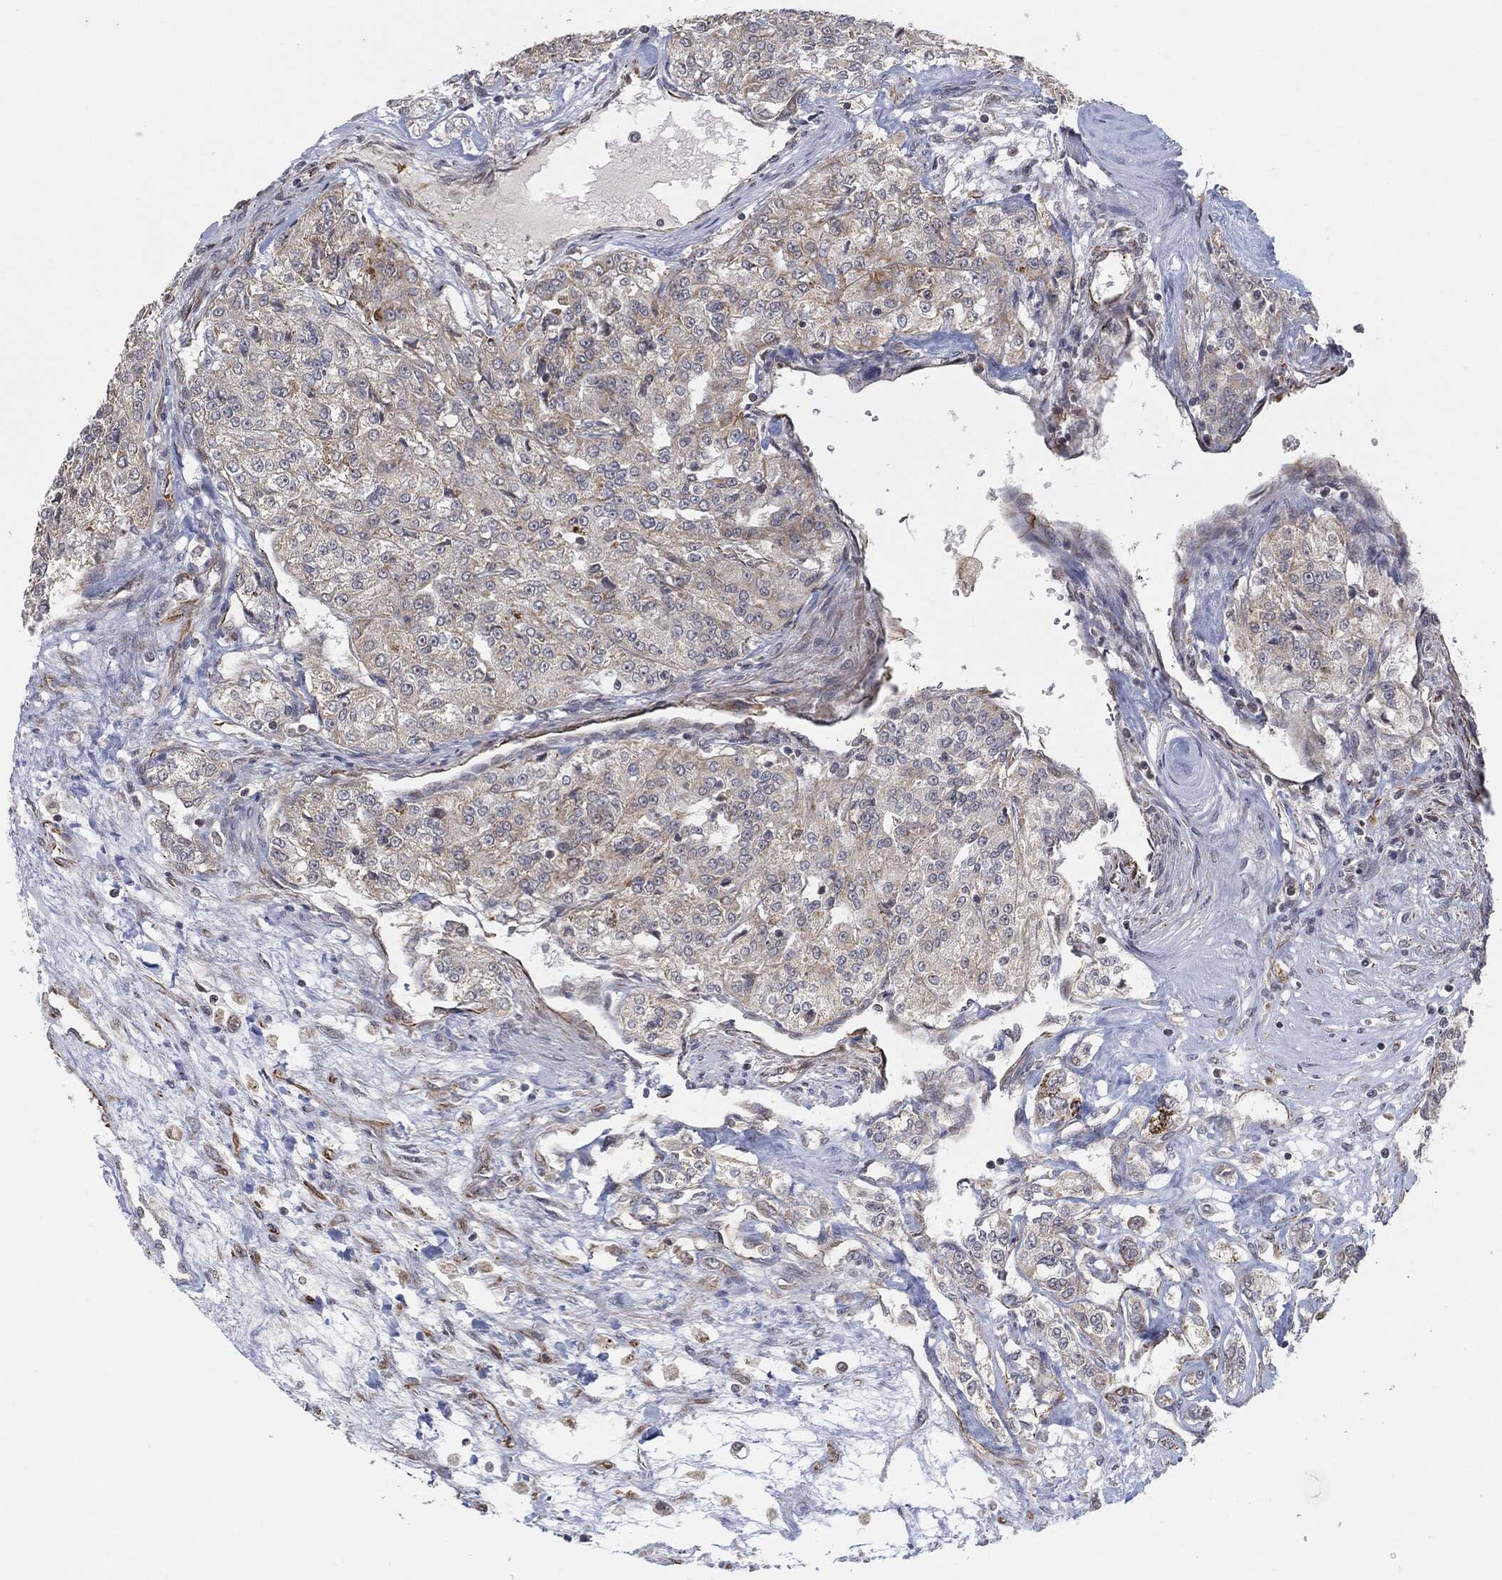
{"staining": {"intensity": "weak", "quantity": "<25%", "location": "cytoplasmic/membranous"}, "tissue": "renal cancer", "cell_type": "Tumor cells", "image_type": "cancer", "snomed": [{"axis": "morphology", "description": "Adenocarcinoma, NOS"}, {"axis": "topography", "description": "Kidney"}], "caption": "An IHC micrograph of renal adenocarcinoma is shown. There is no staining in tumor cells of renal adenocarcinoma.", "gene": "TP53RK", "patient": {"sex": "female", "age": 63}}